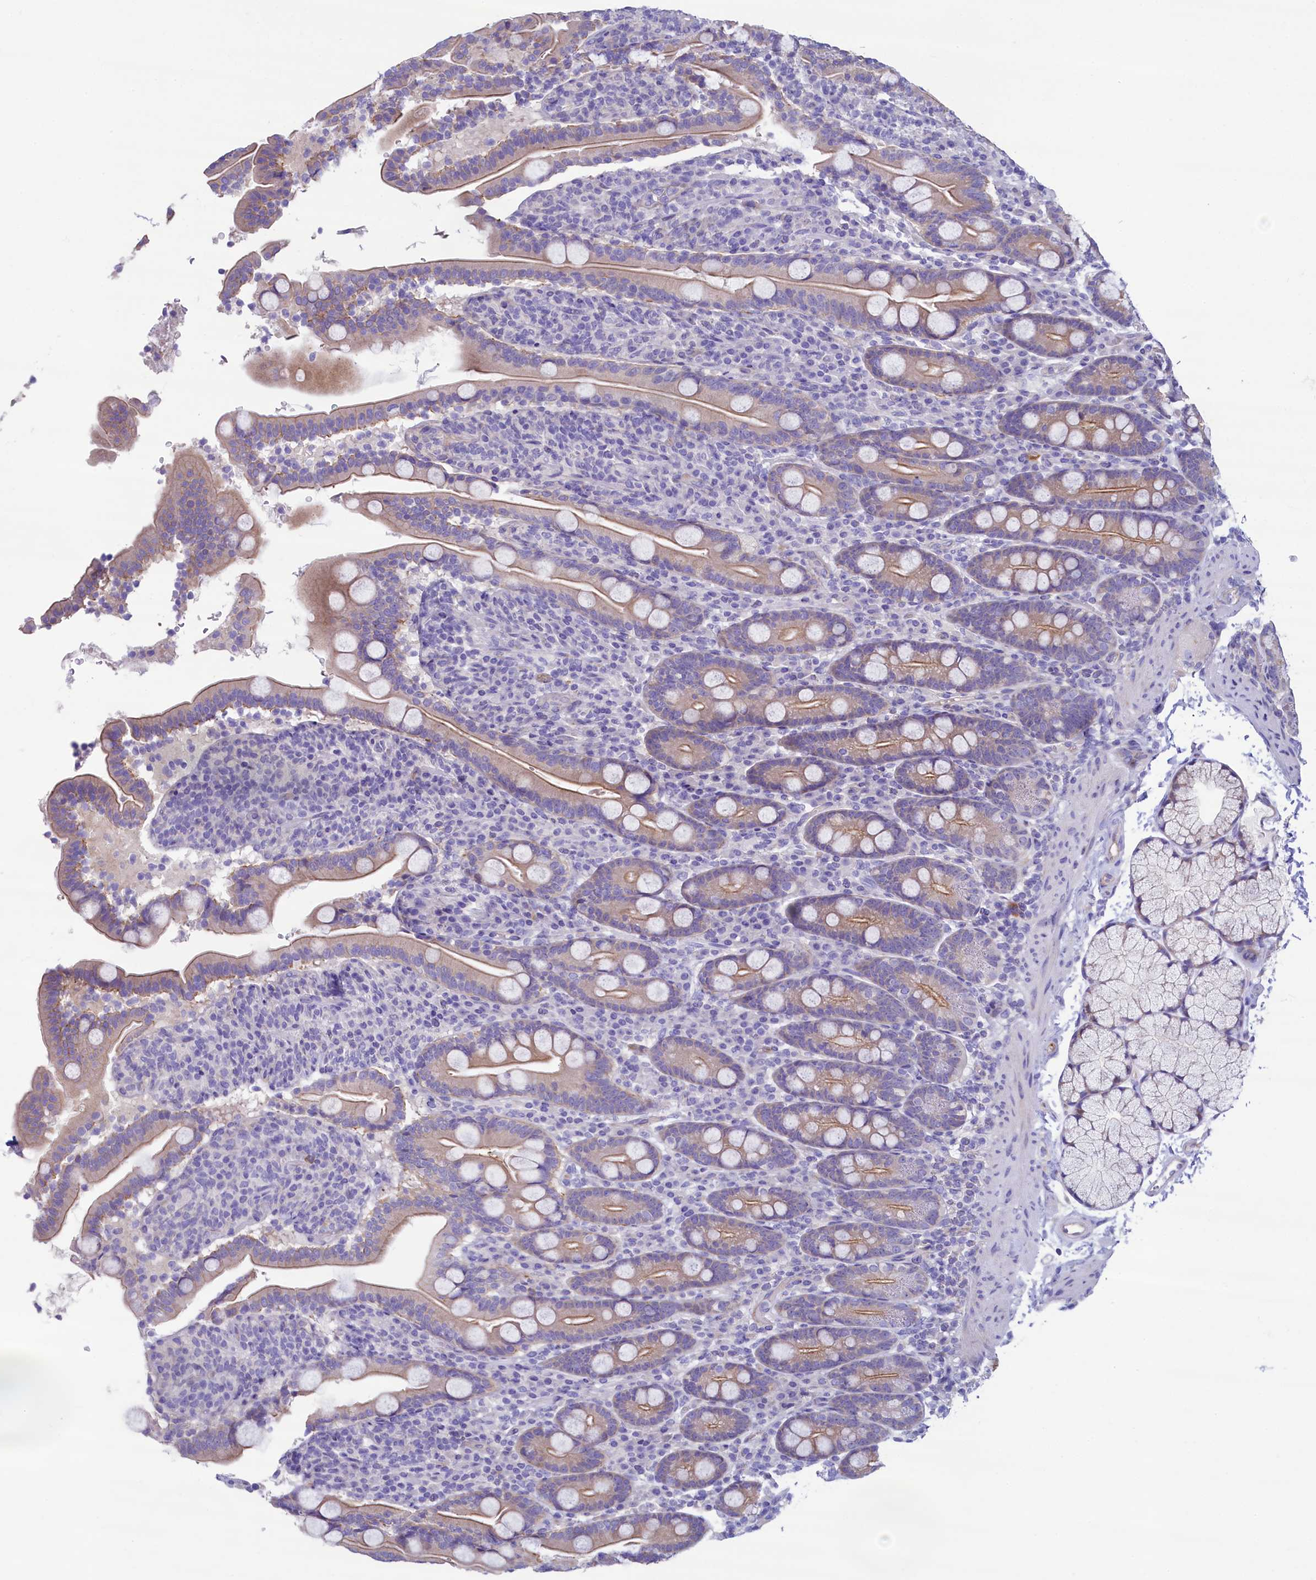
{"staining": {"intensity": "weak", "quantity": "25%-75%", "location": "cytoplasmic/membranous"}, "tissue": "duodenum", "cell_type": "Glandular cells", "image_type": "normal", "snomed": [{"axis": "morphology", "description": "Normal tissue, NOS"}, {"axis": "topography", "description": "Duodenum"}], "caption": "Protein expression analysis of normal duodenum displays weak cytoplasmic/membranous staining in approximately 25%-75% of glandular cells. The protein of interest is stained brown, and the nuclei are stained in blue (DAB (3,3'-diaminobenzidine) IHC with brightfield microscopy, high magnification).", "gene": "KRBOX5", "patient": {"sex": "male", "age": 35}}